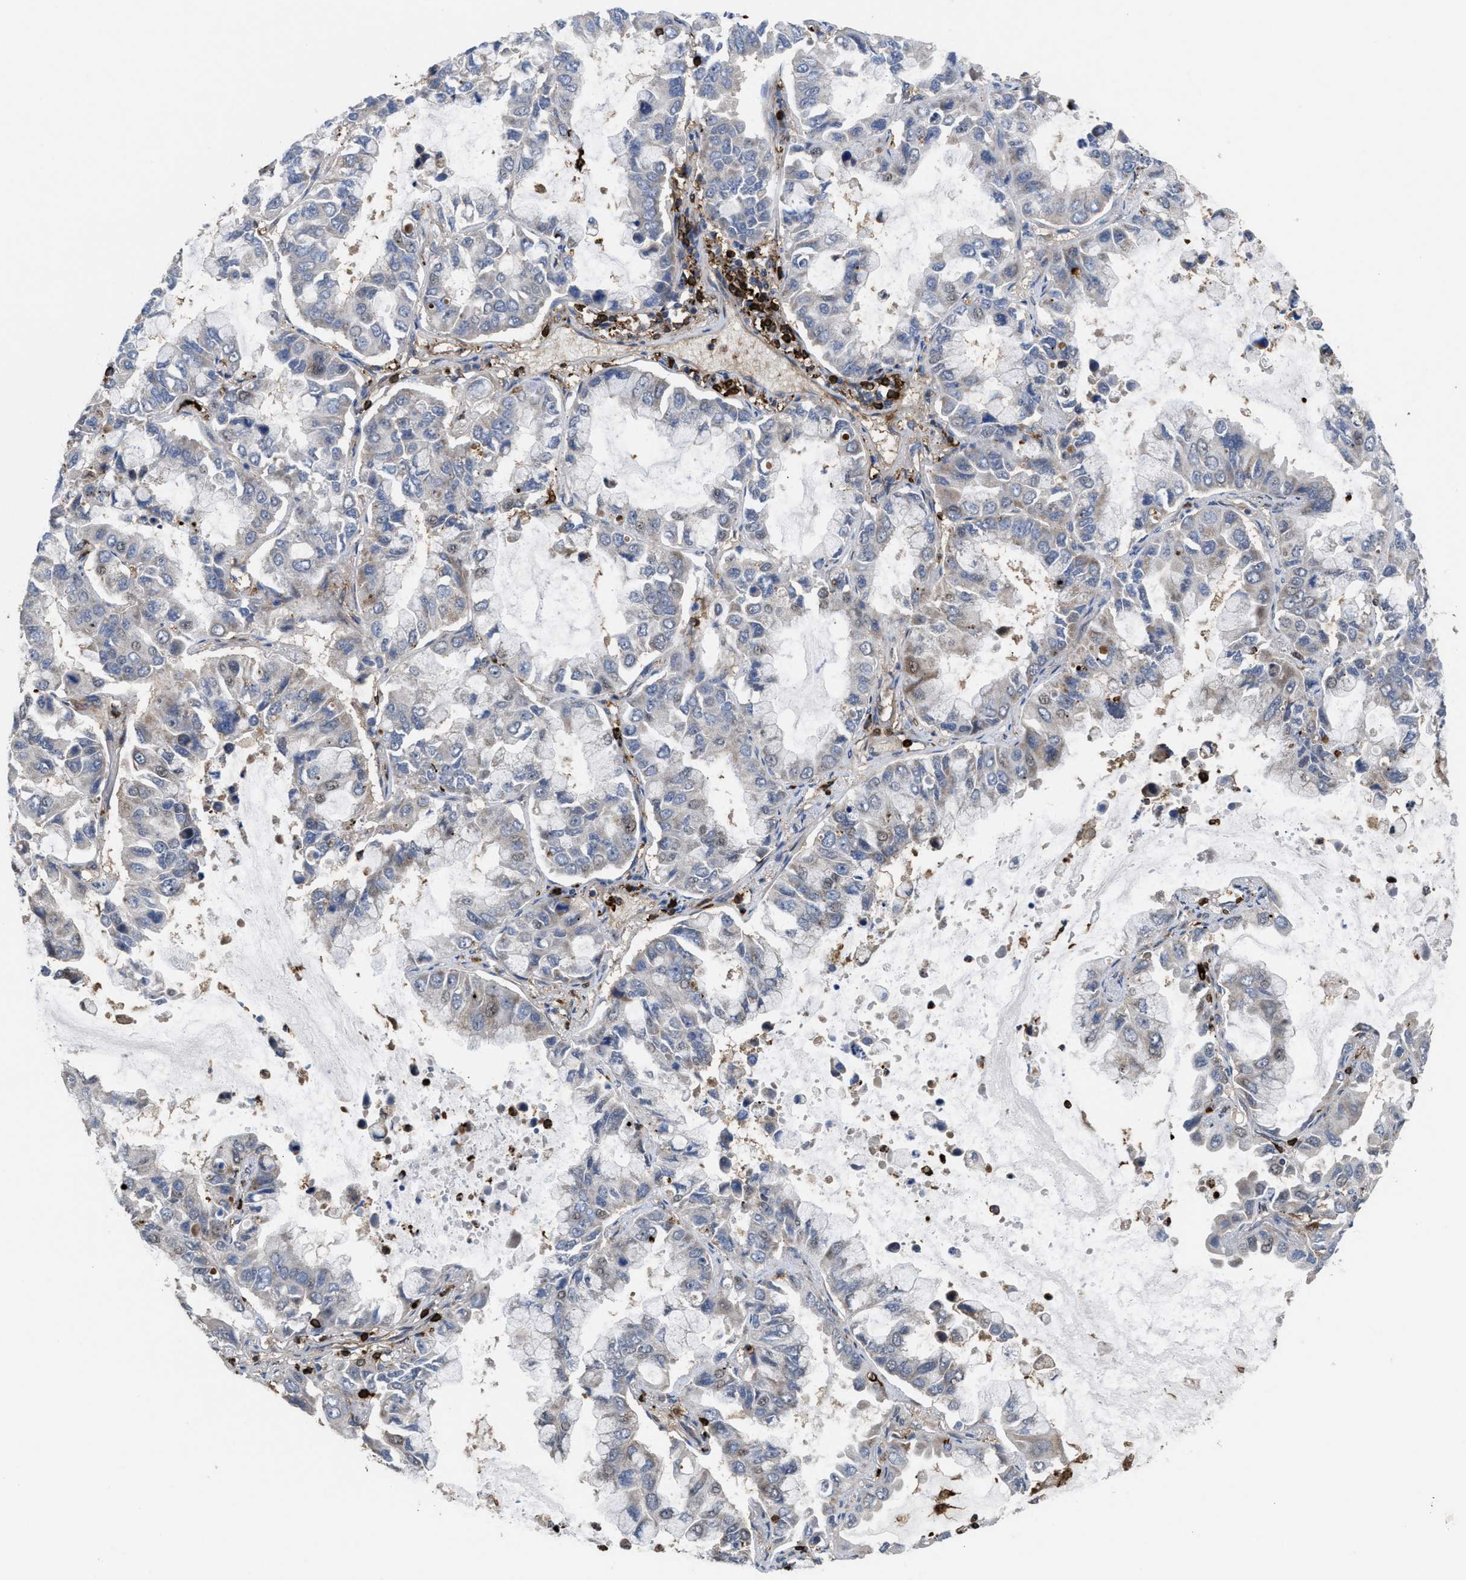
{"staining": {"intensity": "weak", "quantity": "<25%", "location": "cytoplasmic/membranous"}, "tissue": "lung cancer", "cell_type": "Tumor cells", "image_type": "cancer", "snomed": [{"axis": "morphology", "description": "Adenocarcinoma, NOS"}, {"axis": "topography", "description": "Lung"}], "caption": "Tumor cells are negative for protein expression in human lung adenocarcinoma.", "gene": "PTPRE", "patient": {"sex": "male", "age": 64}}